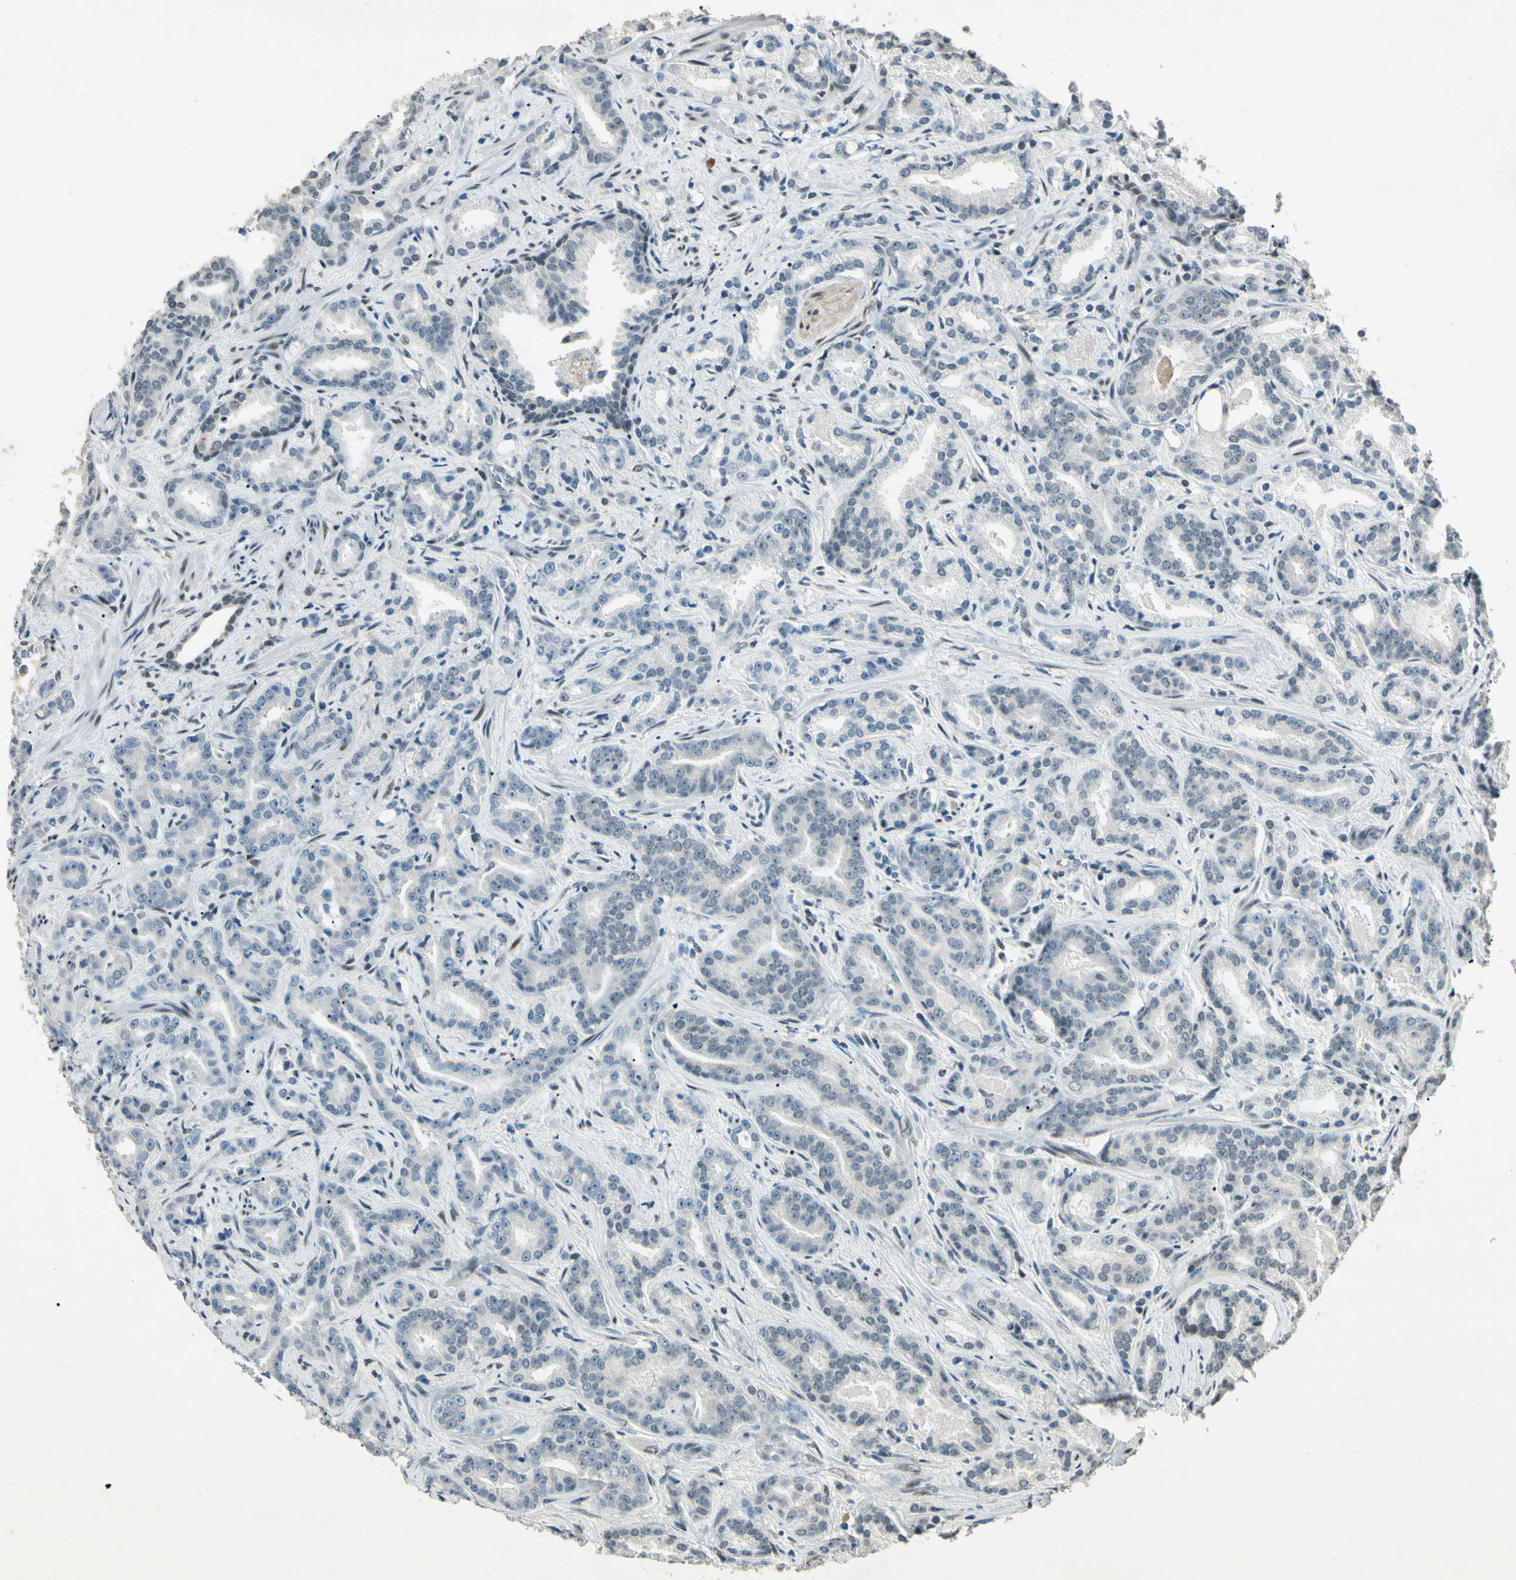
{"staining": {"intensity": "negative", "quantity": "none", "location": "none"}, "tissue": "prostate cancer", "cell_type": "Tumor cells", "image_type": "cancer", "snomed": [{"axis": "morphology", "description": "Adenocarcinoma, Low grade"}, {"axis": "topography", "description": "Prostate"}], "caption": "This is an IHC histopathology image of prostate cancer. There is no positivity in tumor cells.", "gene": "ZBTB4", "patient": {"sex": "male", "age": 63}}